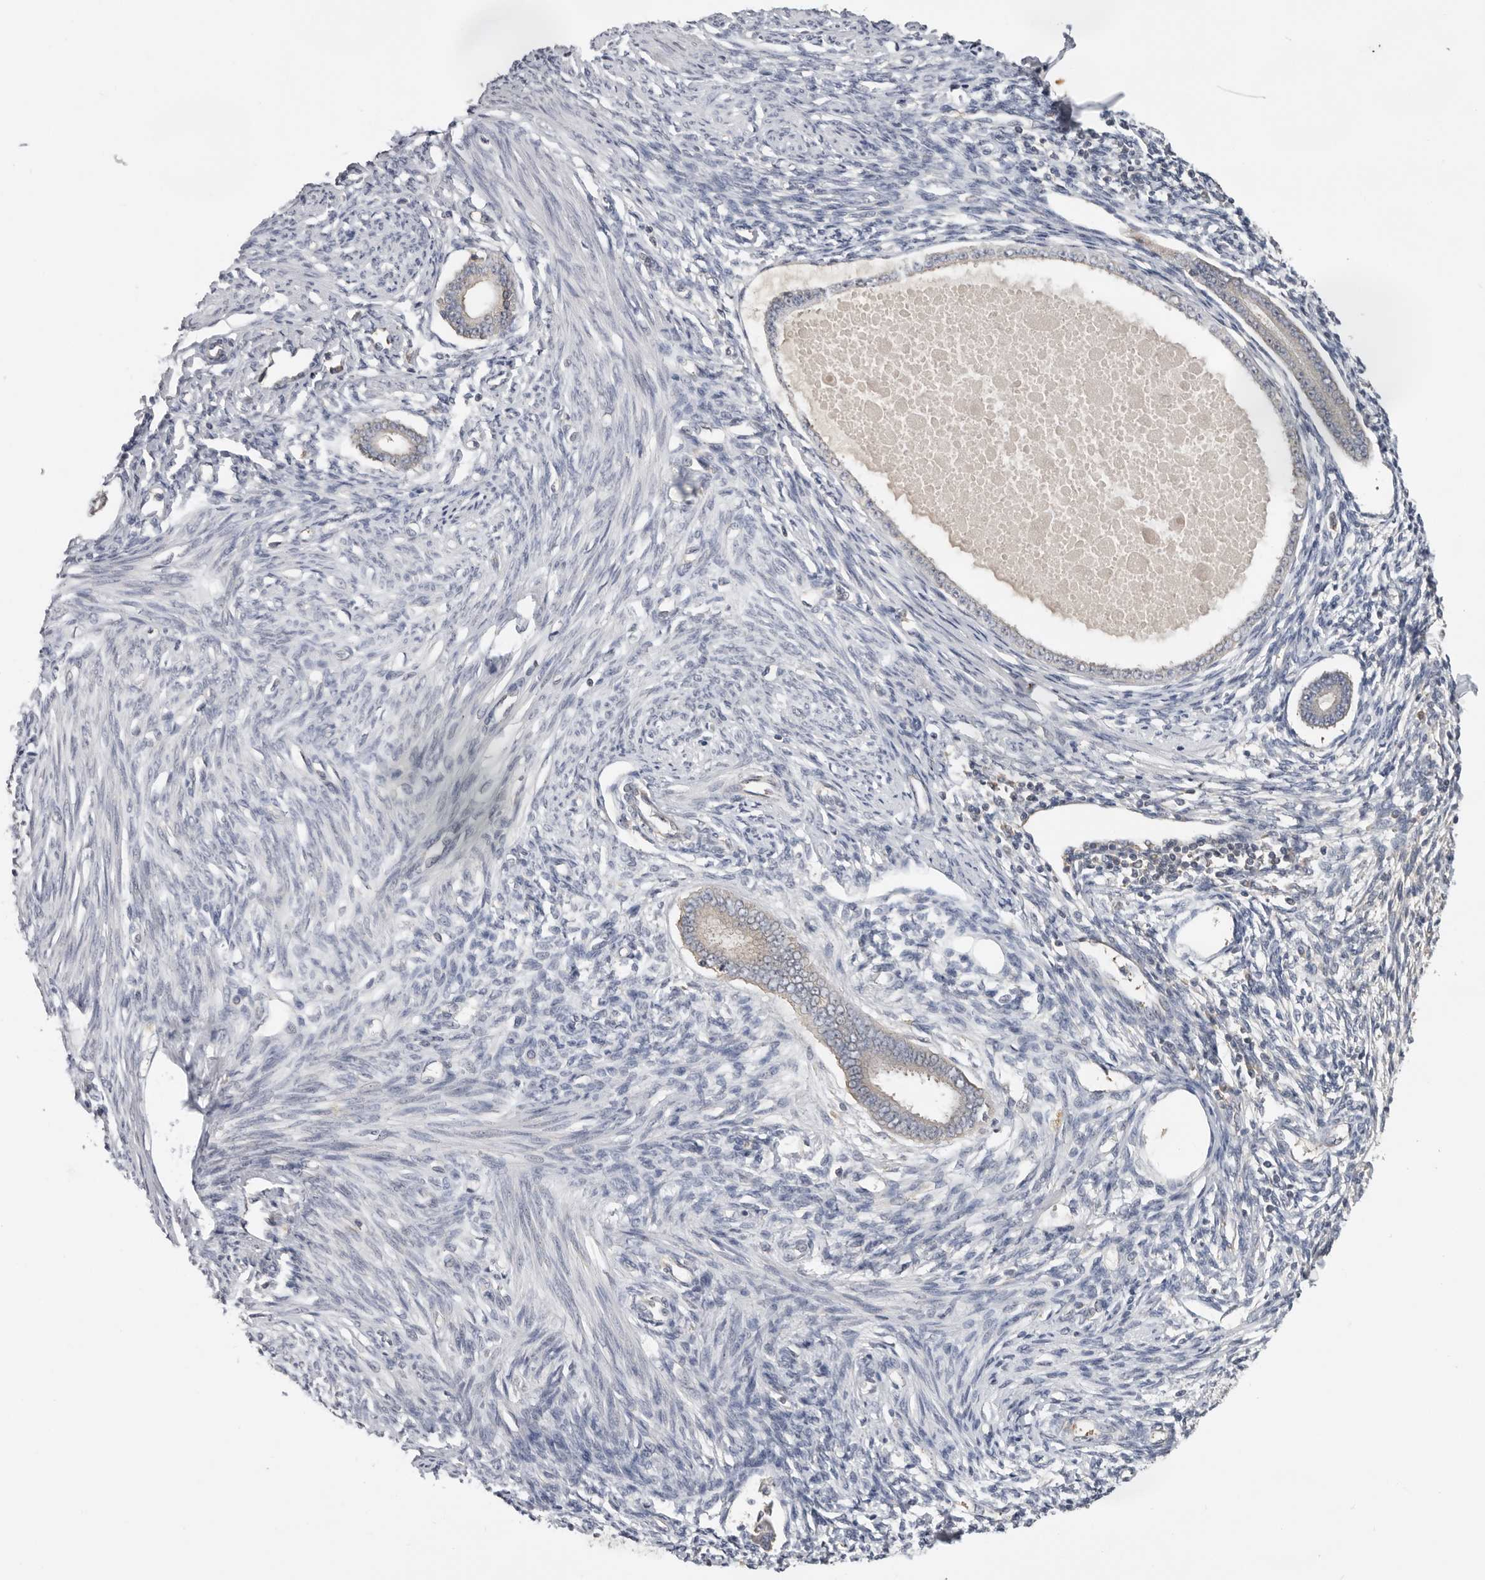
{"staining": {"intensity": "weak", "quantity": "<25%", "location": "cytoplasmic/membranous"}, "tissue": "endometrium", "cell_type": "Cells in endometrial stroma", "image_type": "normal", "snomed": [{"axis": "morphology", "description": "Normal tissue, NOS"}, {"axis": "topography", "description": "Endometrium"}], "caption": "The histopathology image shows no staining of cells in endometrial stroma in benign endometrium.", "gene": "PPP1R42", "patient": {"sex": "female", "age": 56}}